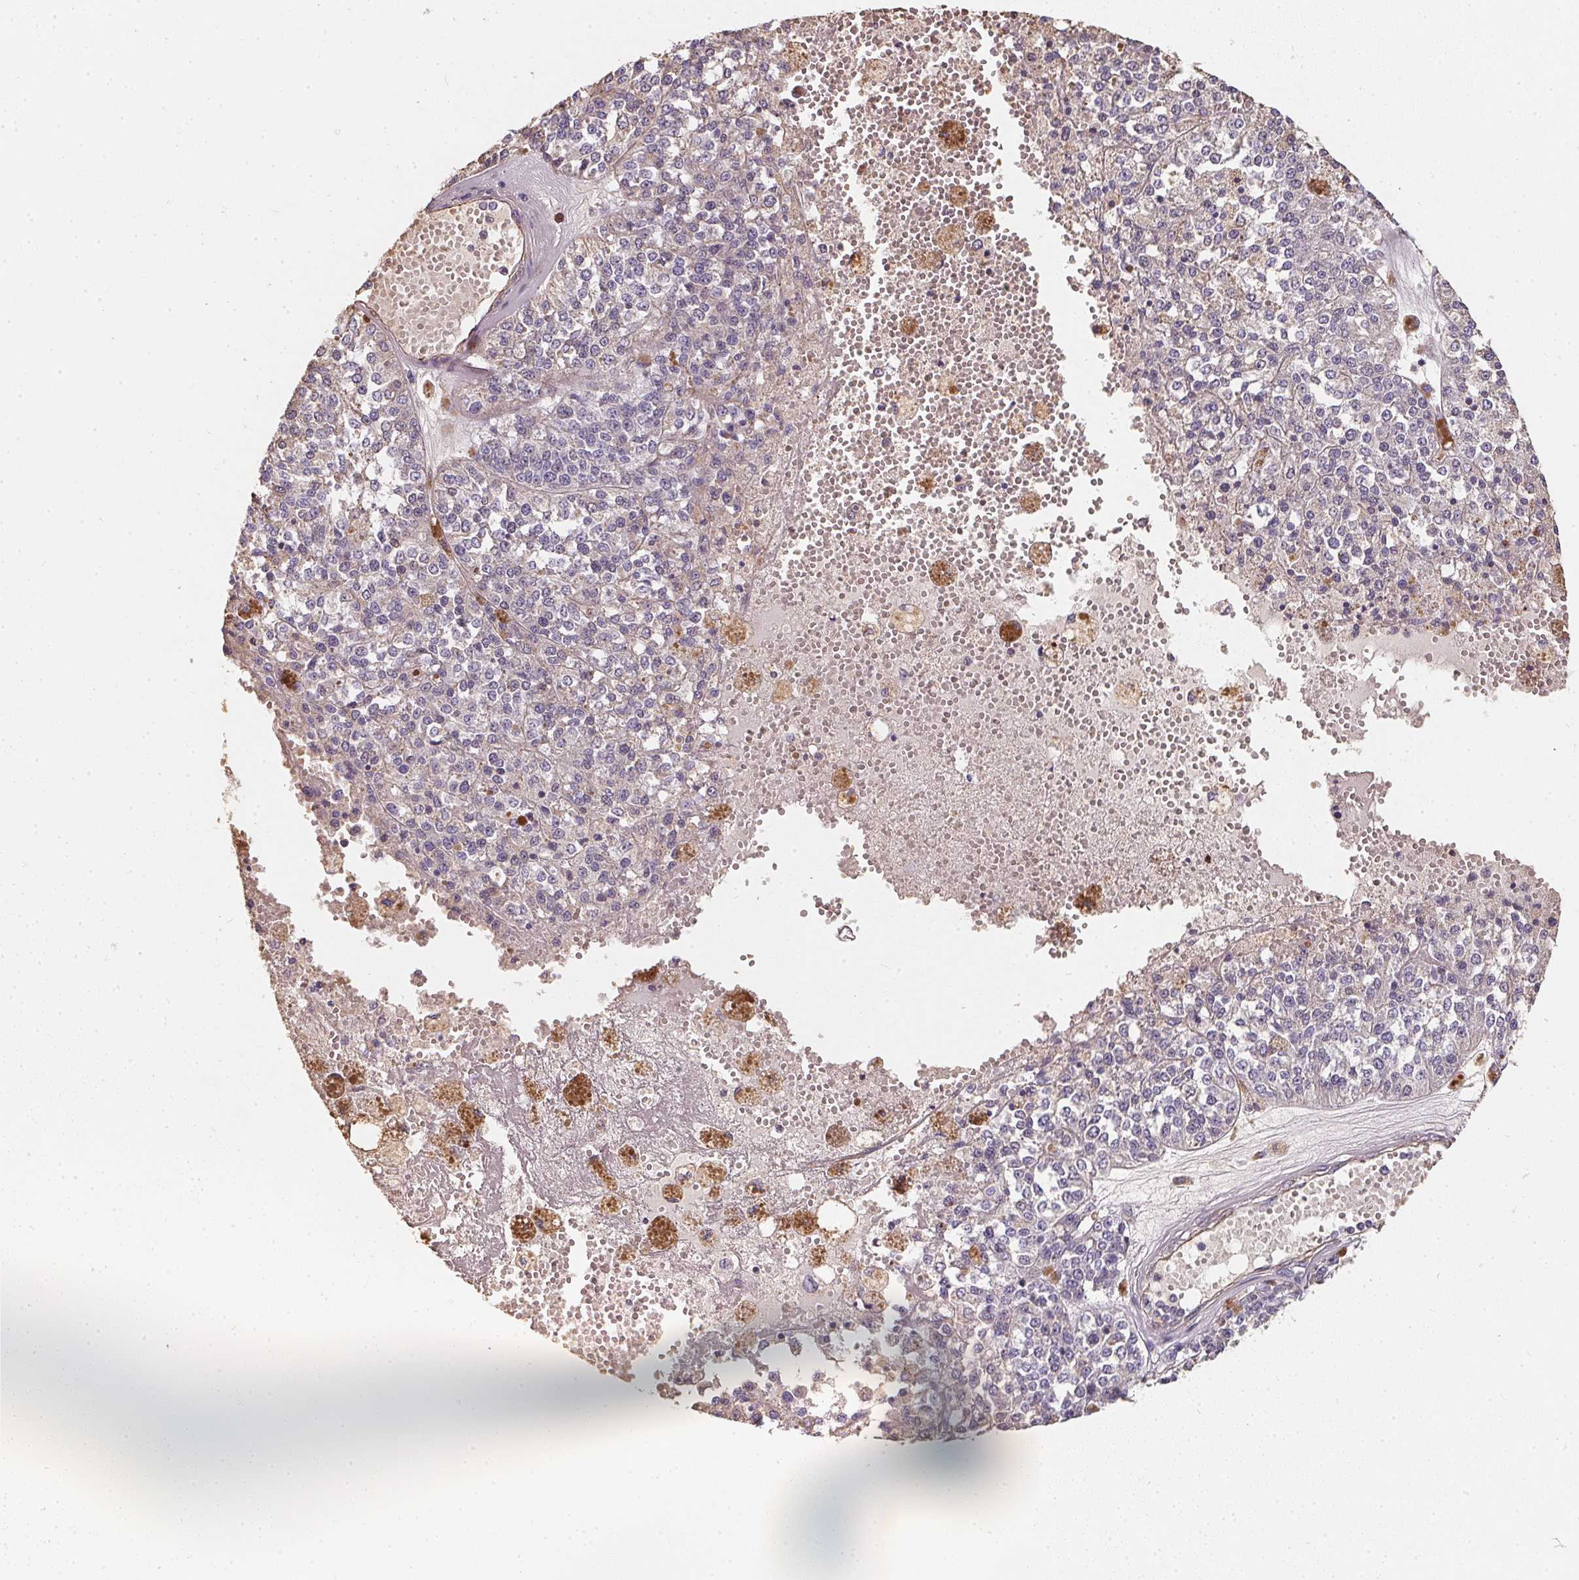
{"staining": {"intensity": "negative", "quantity": "none", "location": "none"}, "tissue": "melanoma", "cell_type": "Tumor cells", "image_type": "cancer", "snomed": [{"axis": "morphology", "description": "Malignant melanoma, Metastatic site"}, {"axis": "topography", "description": "Lymph node"}], "caption": "There is no significant positivity in tumor cells of melanoma.", "gene": "TBKBP1", "patient": {"sex": "female", "age": 64}}